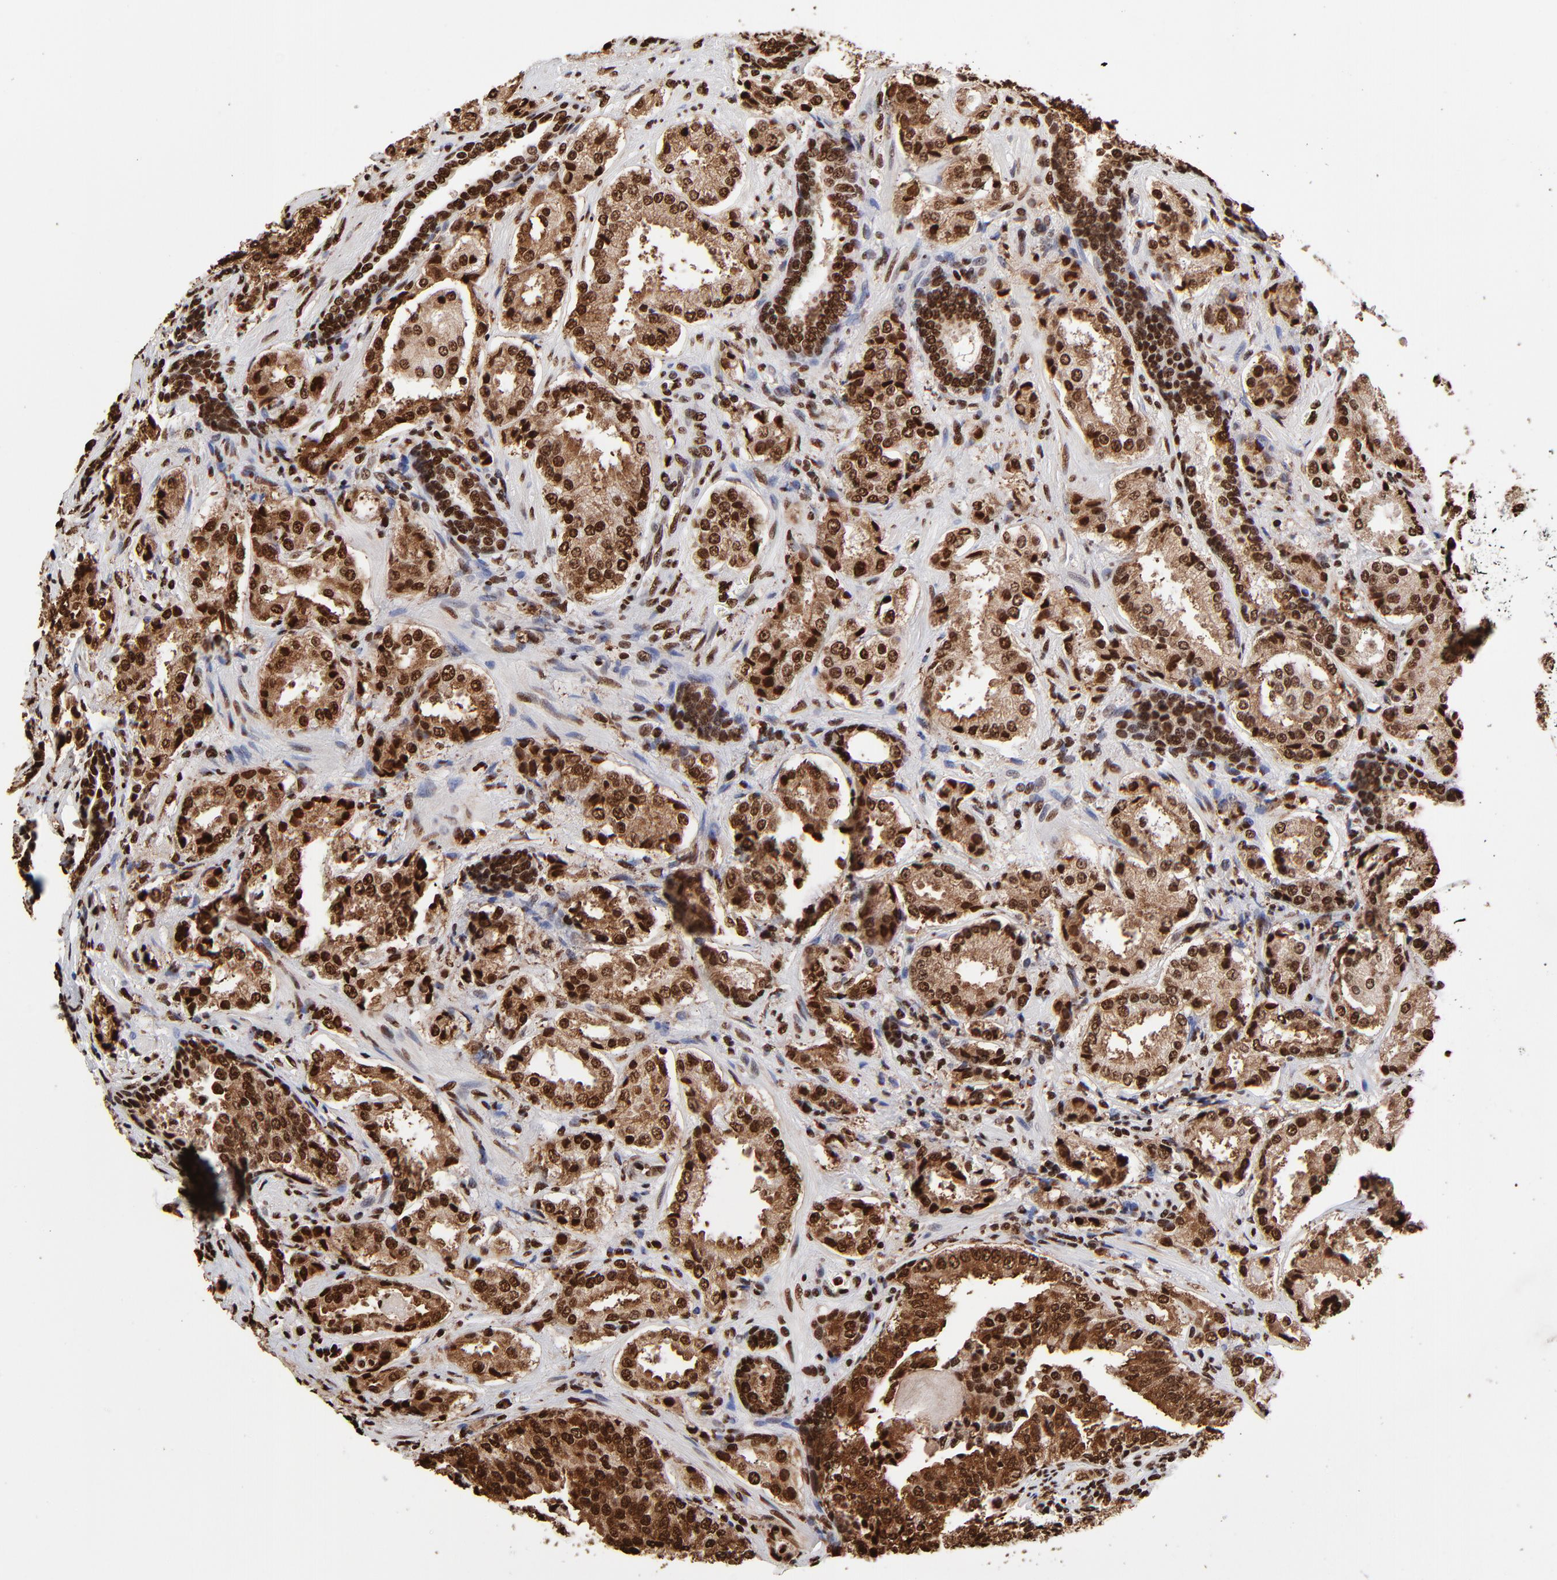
{"staining": {"intensity": "strong", "quantity": ">75%", "location": "cytoplasmic/membranous,nuclear"}, "tissue": "prostate cancer", "cell_type": "Tumor cells", "image_type": "cancer", "snomed": [{"axis": "morphology", "description": "Adenocarcinoma, High grade"}, {"axis": "topography", "description": "Prostate"}], "caption": "Strong cytoplasmic/membranous and nuclear expression is appreciated in approximately >75% of tumor cells in prostate cancer.", "gene": "ZNF544", "patient": {"sex": "male", "age": 58}}